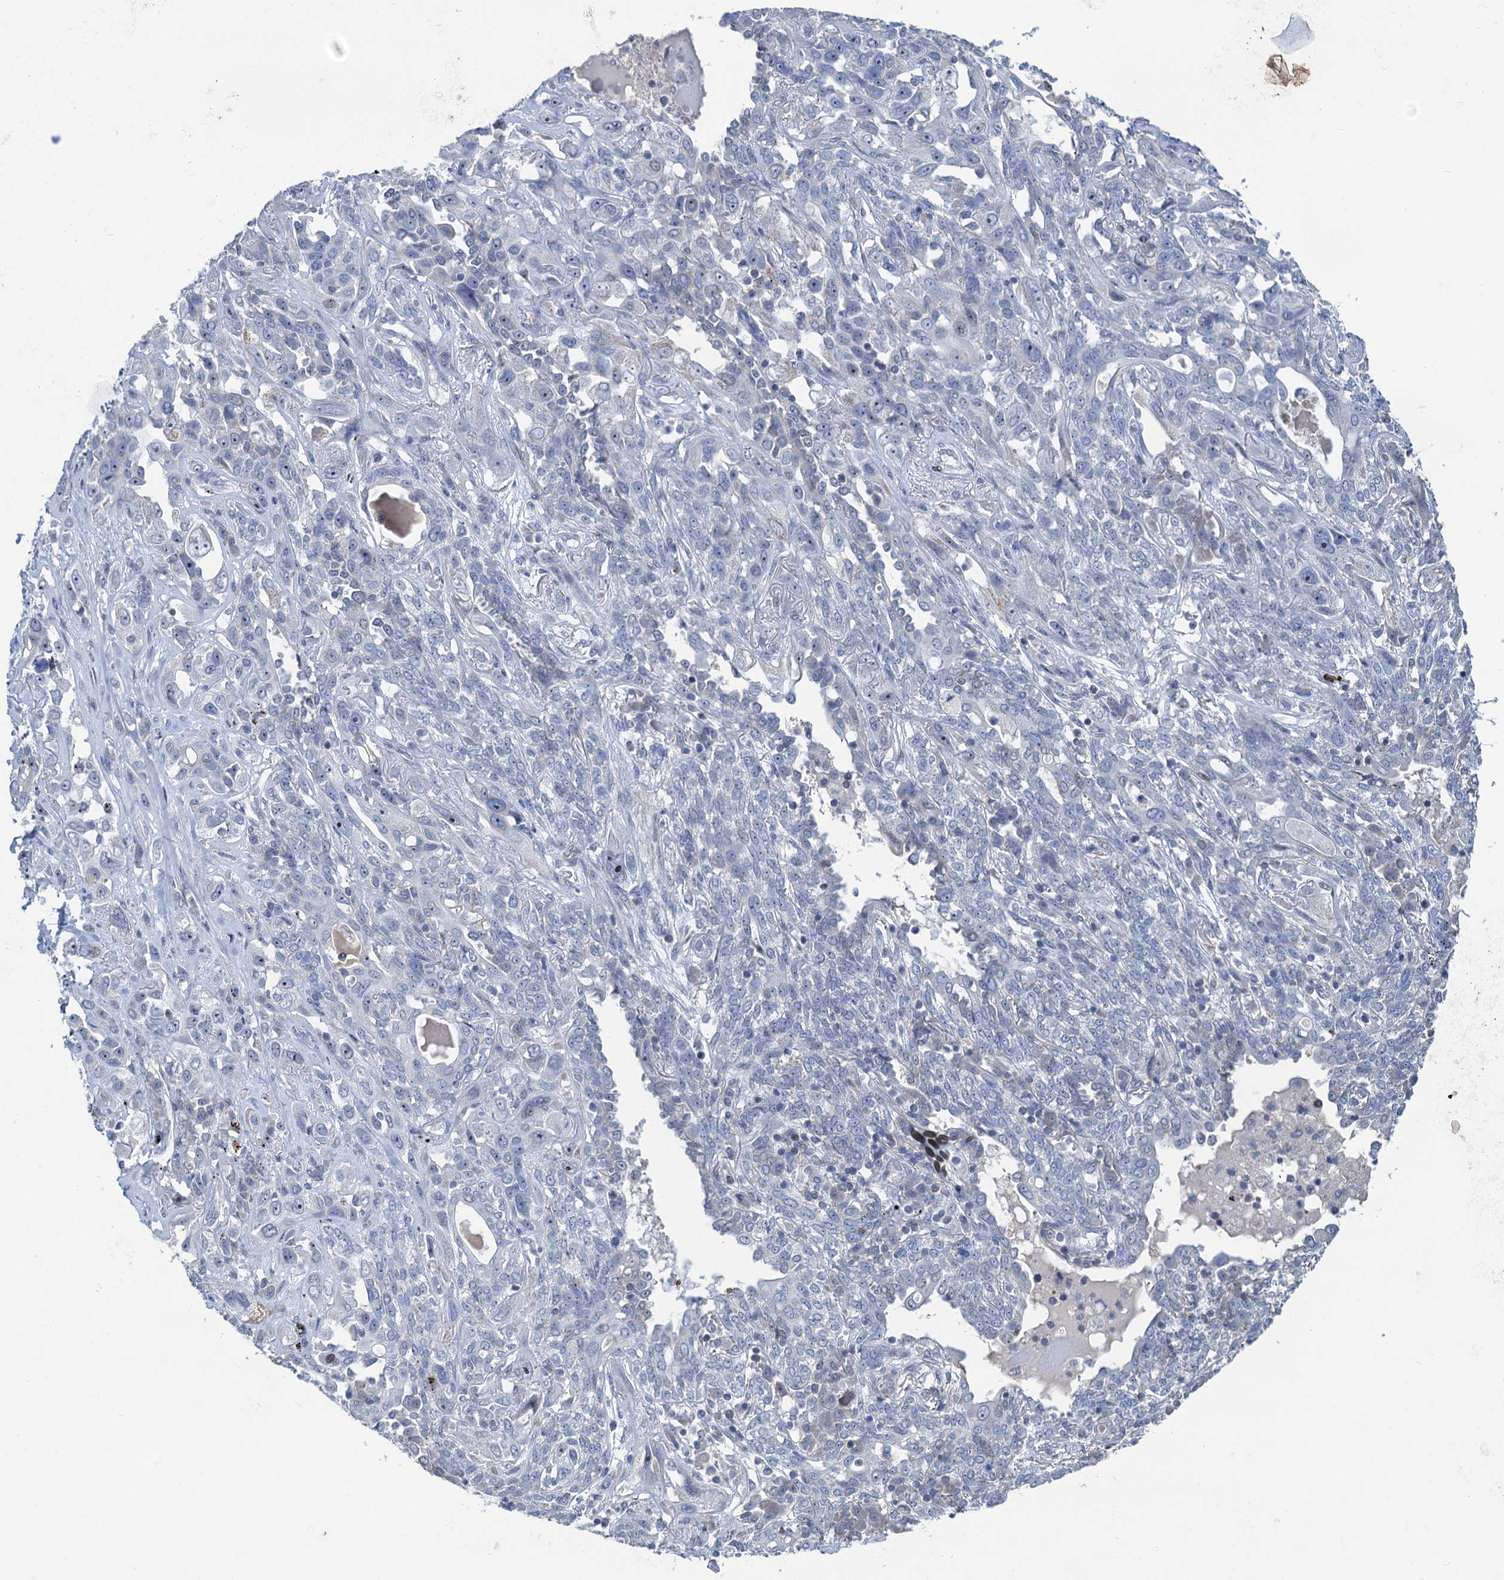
{"staining": {"intensity": "negative", "quantity": "none", "location": "none"}, "tissue": "lung cancer", "cell_type": "Tumor cells", "image_type": "cancer", "snomed": [{"axis": "morphology", "description": "Squamous cell carcinoma, NOS"}, {"axis": "topography", "description": "Lung"}], "caption": "Immunohistochemistry of lung cancer shows no expression in tumor cells.", "gene": "ESYT3", "patient": {"sex": "female", "age": 70}}